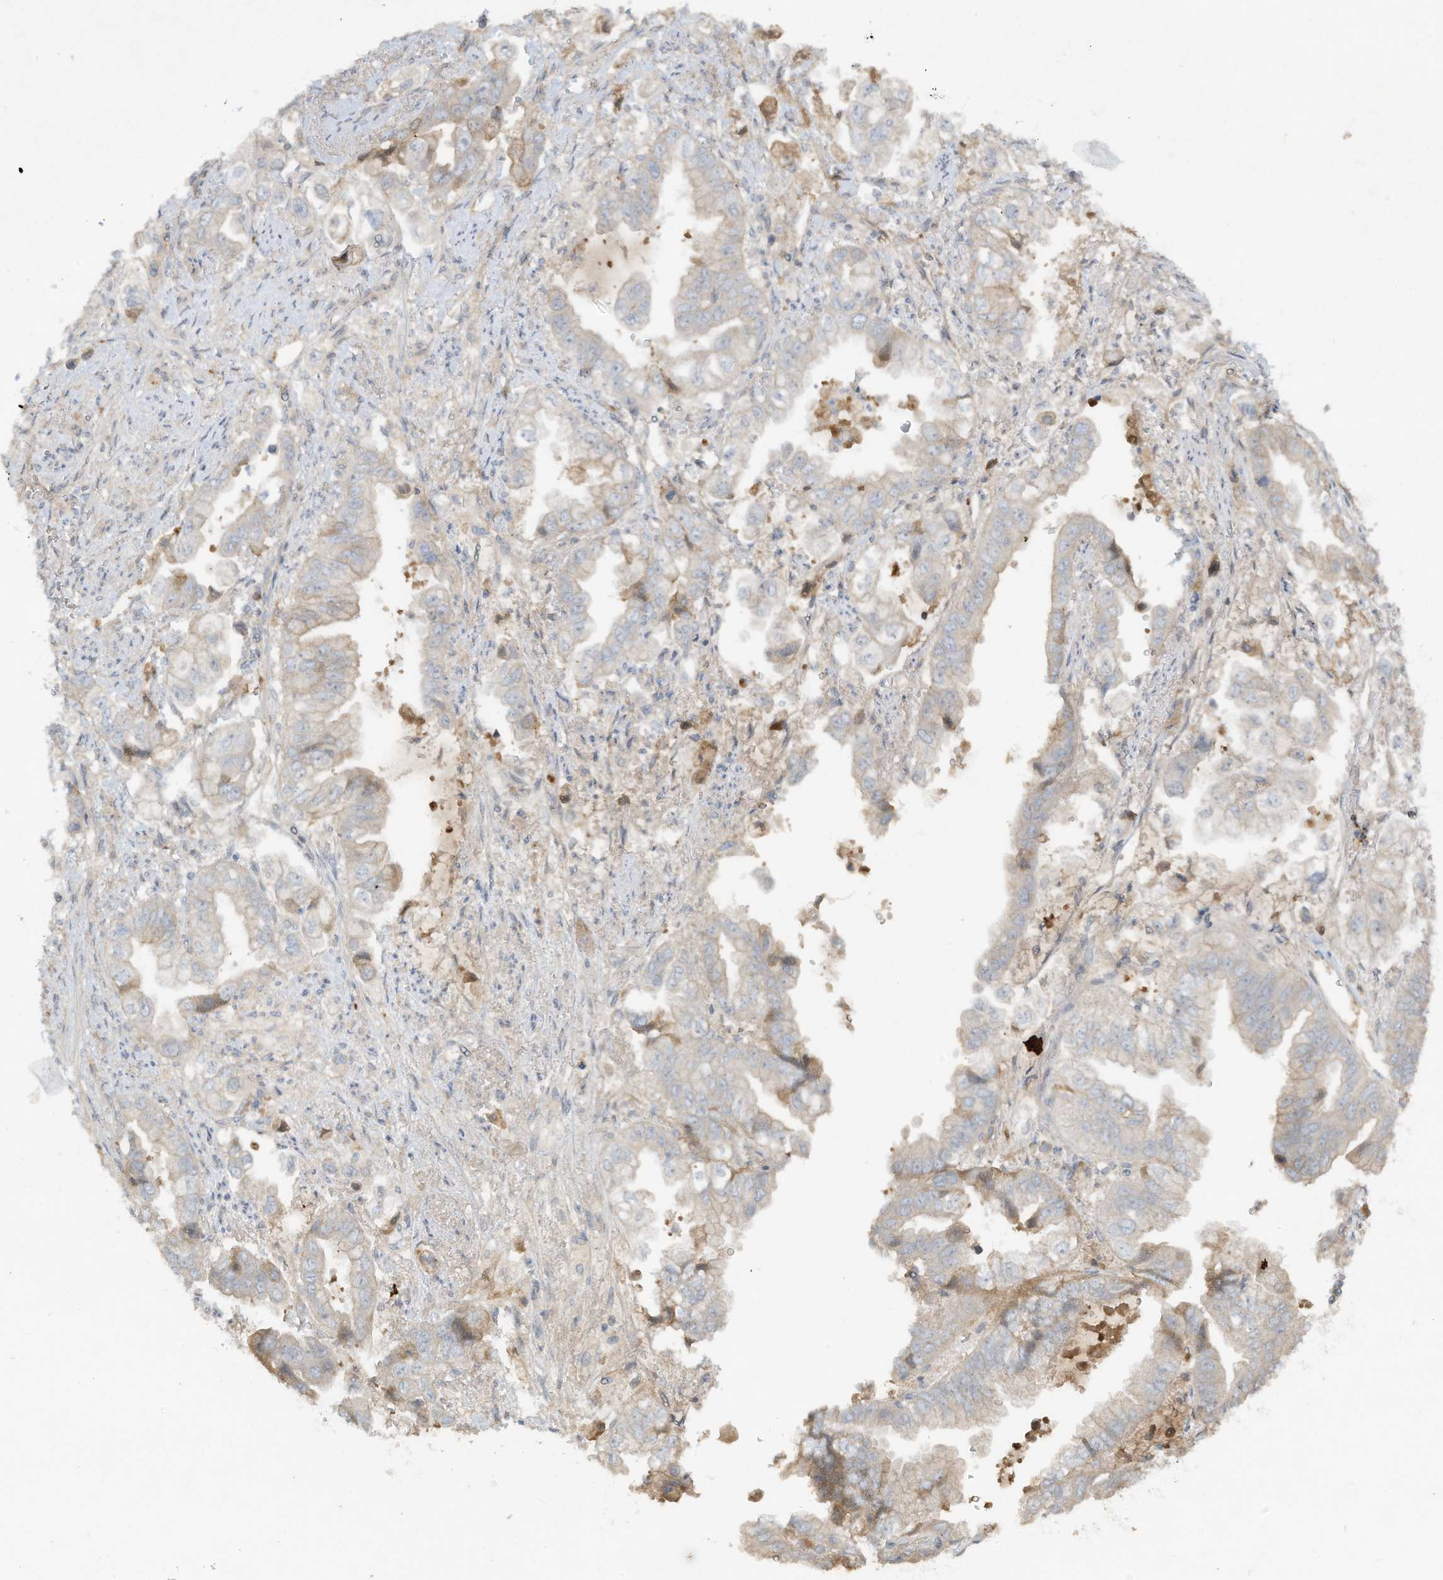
{"staining": {"intensity": "weak", "quantity": "25%-75%", "location": "cytoplasmic/membranous"}, "tissue": "stomach cancer", "cell_type": "Tumor cells", "image_type": "cancer", "snomed": [{"axis": "morphology", "description": "Adenocarcinoma, NOS"}, {"axis": "topography", "description": "Stomach"}], "caption": "DAB (3,3'-diaminobenzidine) immunohistochemical staining of human adenocarcinoma (stomach) displays weak cytoplasmic/membranous protein expression in approximately 25%-75% of tumor cells.", "gene": "FETUB", "patient": {"sex": "male", "age": 62}}